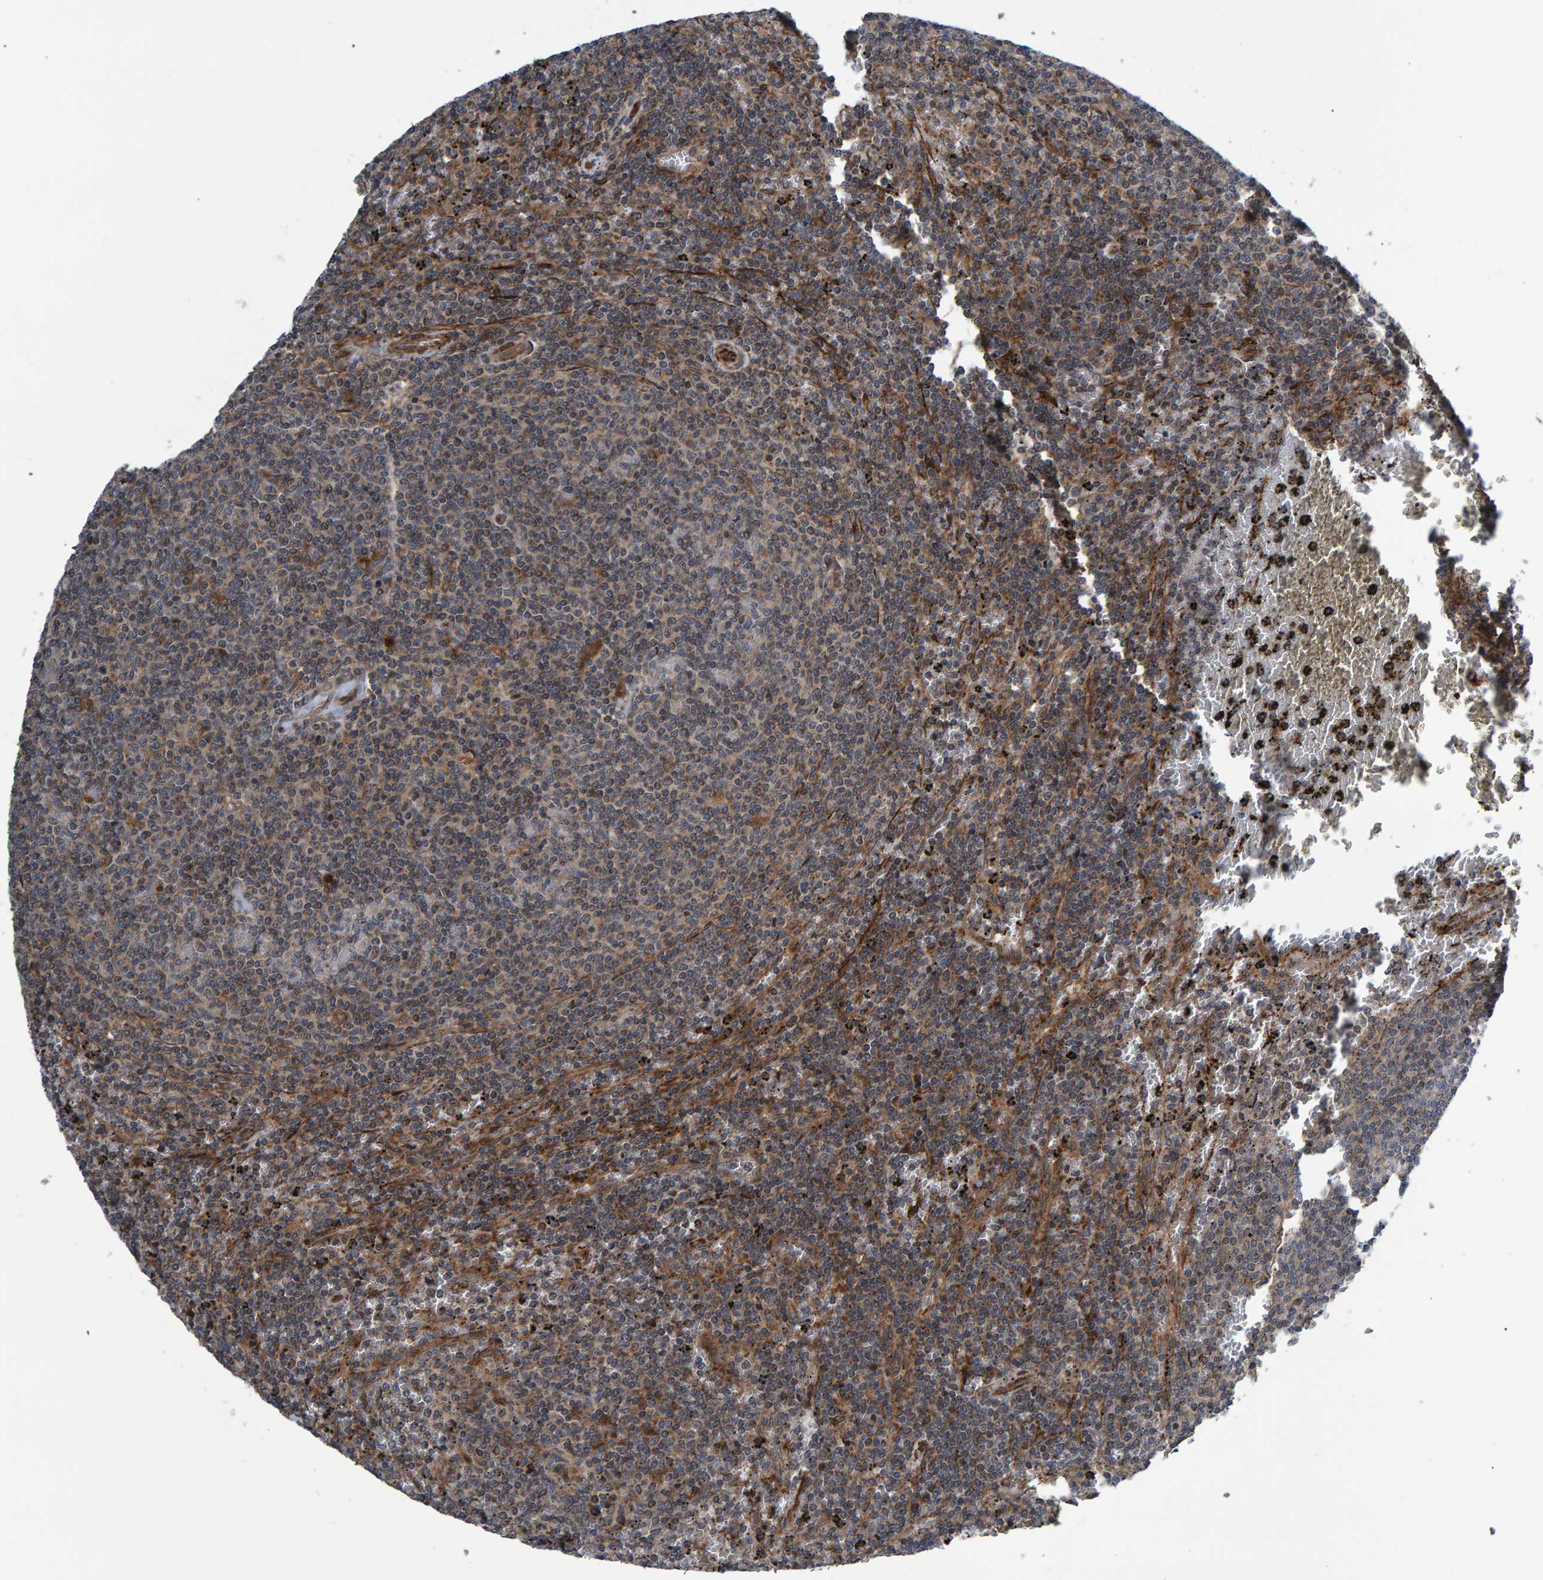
{"staining": {"intensity": "weak", "quantity": "<25%", "location": "cytoplasmic/membranous"}, "tissue": "lymphoma", "cell_type": "Tumor cells", "image_type": "cancer", "snomed": [{"axis": "morphology", "description": "Malignant lymphoma, non-Hodgkin's type, Low grade"}, {"axis": "topography", "description": "Spleen"}], "caption": "Histopathology image shows no protein positivity in tumor cells of malignant lymphoma, non-Hodgkin's type (low-grade) tissue.", "gene": "ATP6V1H", "patient": {"sex": "female", "age": 50}}